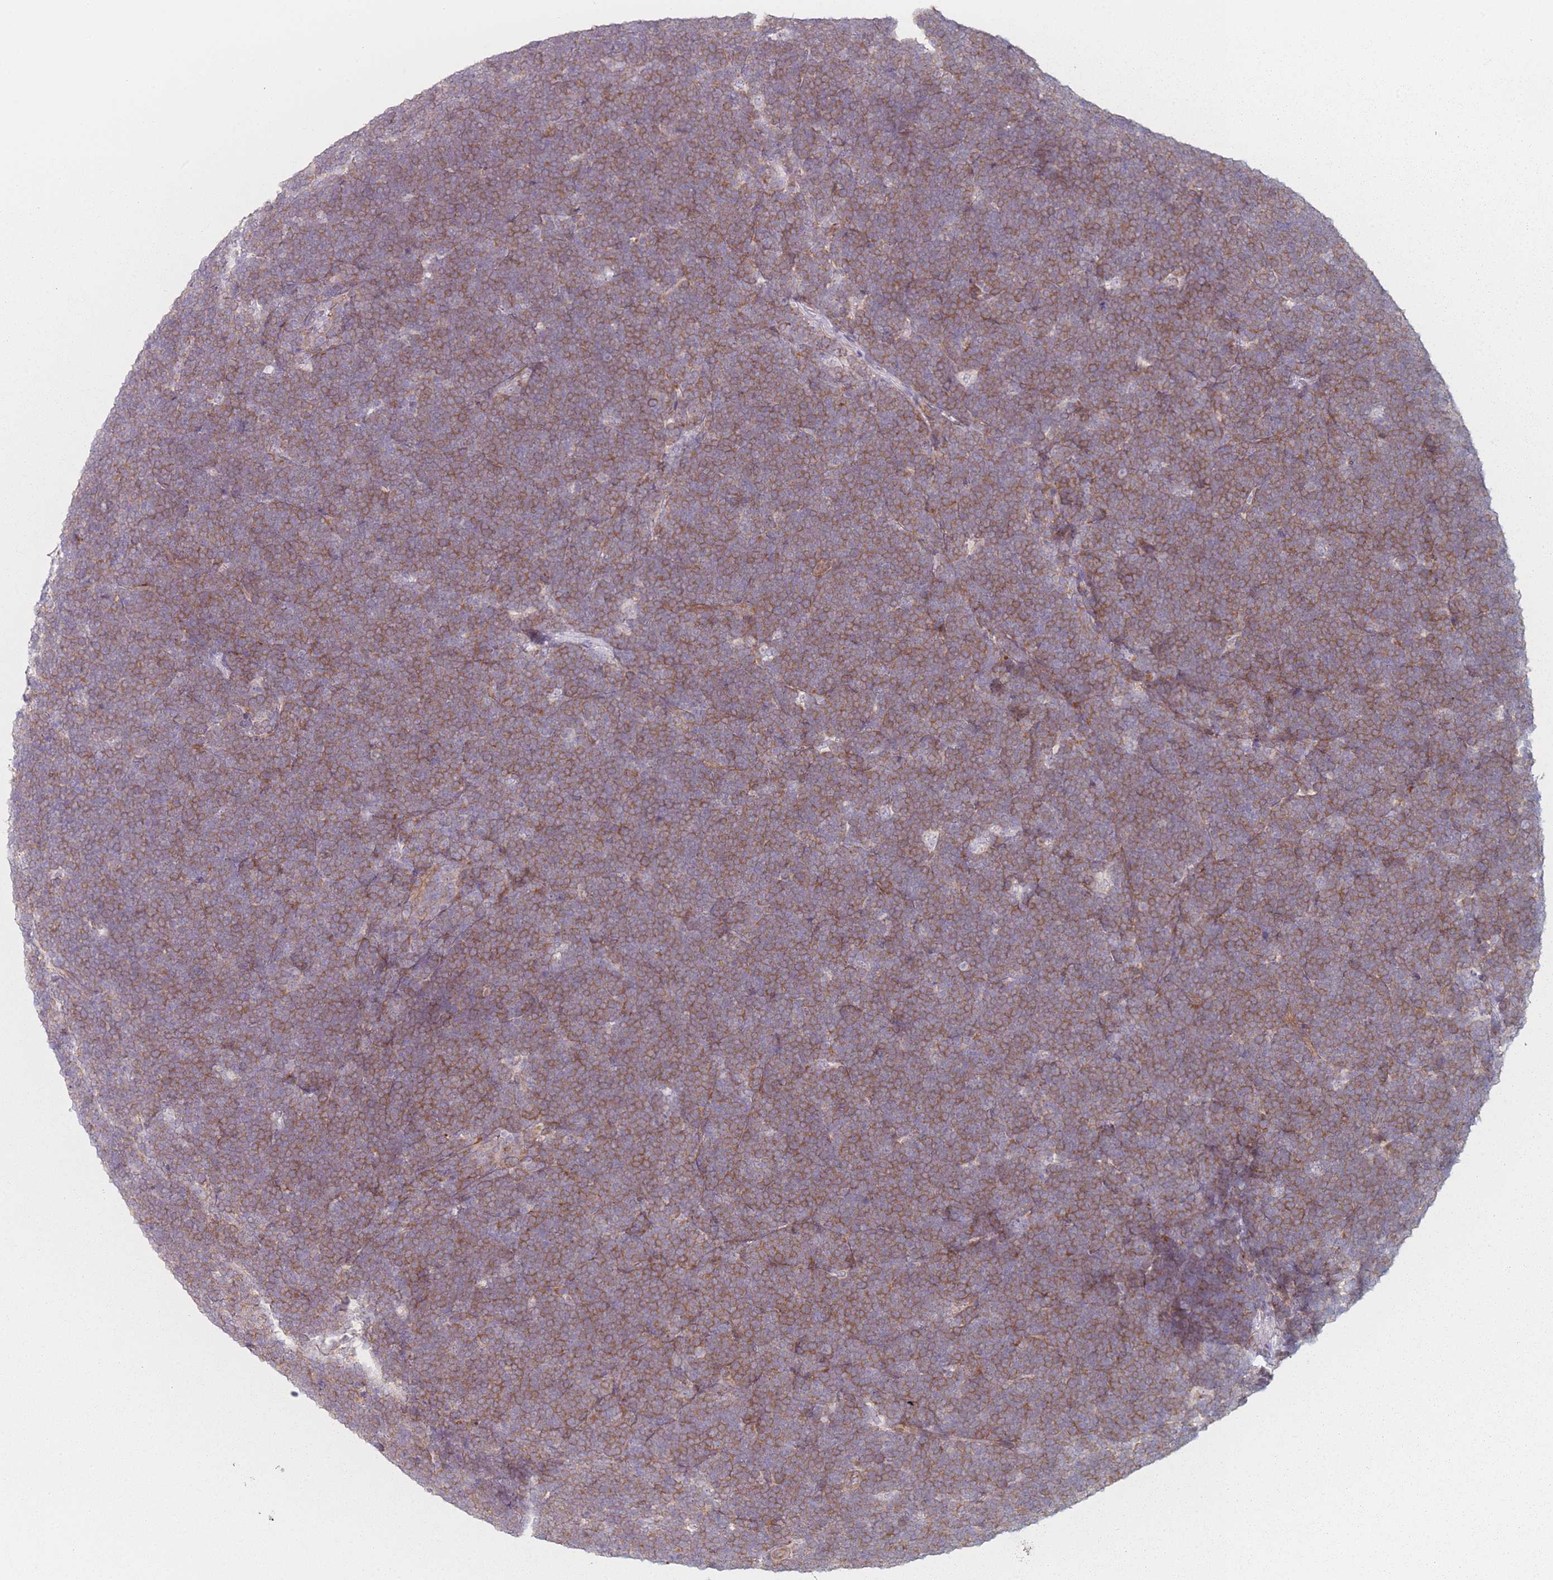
{"staining": {"intensity": "moderate", "quantity": ">75%", "location": "cytoplasmic/membranous"}, "tissue": "lymphoma", "cell_type": "Tumor cells", "image_type": "cancer", "snomed": [{"axis": "morphology", "description": "Malignant lymphoma, non-Hodgkin's type, High grade"}, {"axis": "topography", "description": "Lymph node"}], "caption": "This histopathology image shows lymphoma stained with immunohistochemistry to label a protein in brown. The cytoplasmic/membranous of tumor cells show moderate positivity for the protein. Nuclei are counter-stained blue.", "gene": "RNF4", "patient": {"sex": "male", "age": 13}}